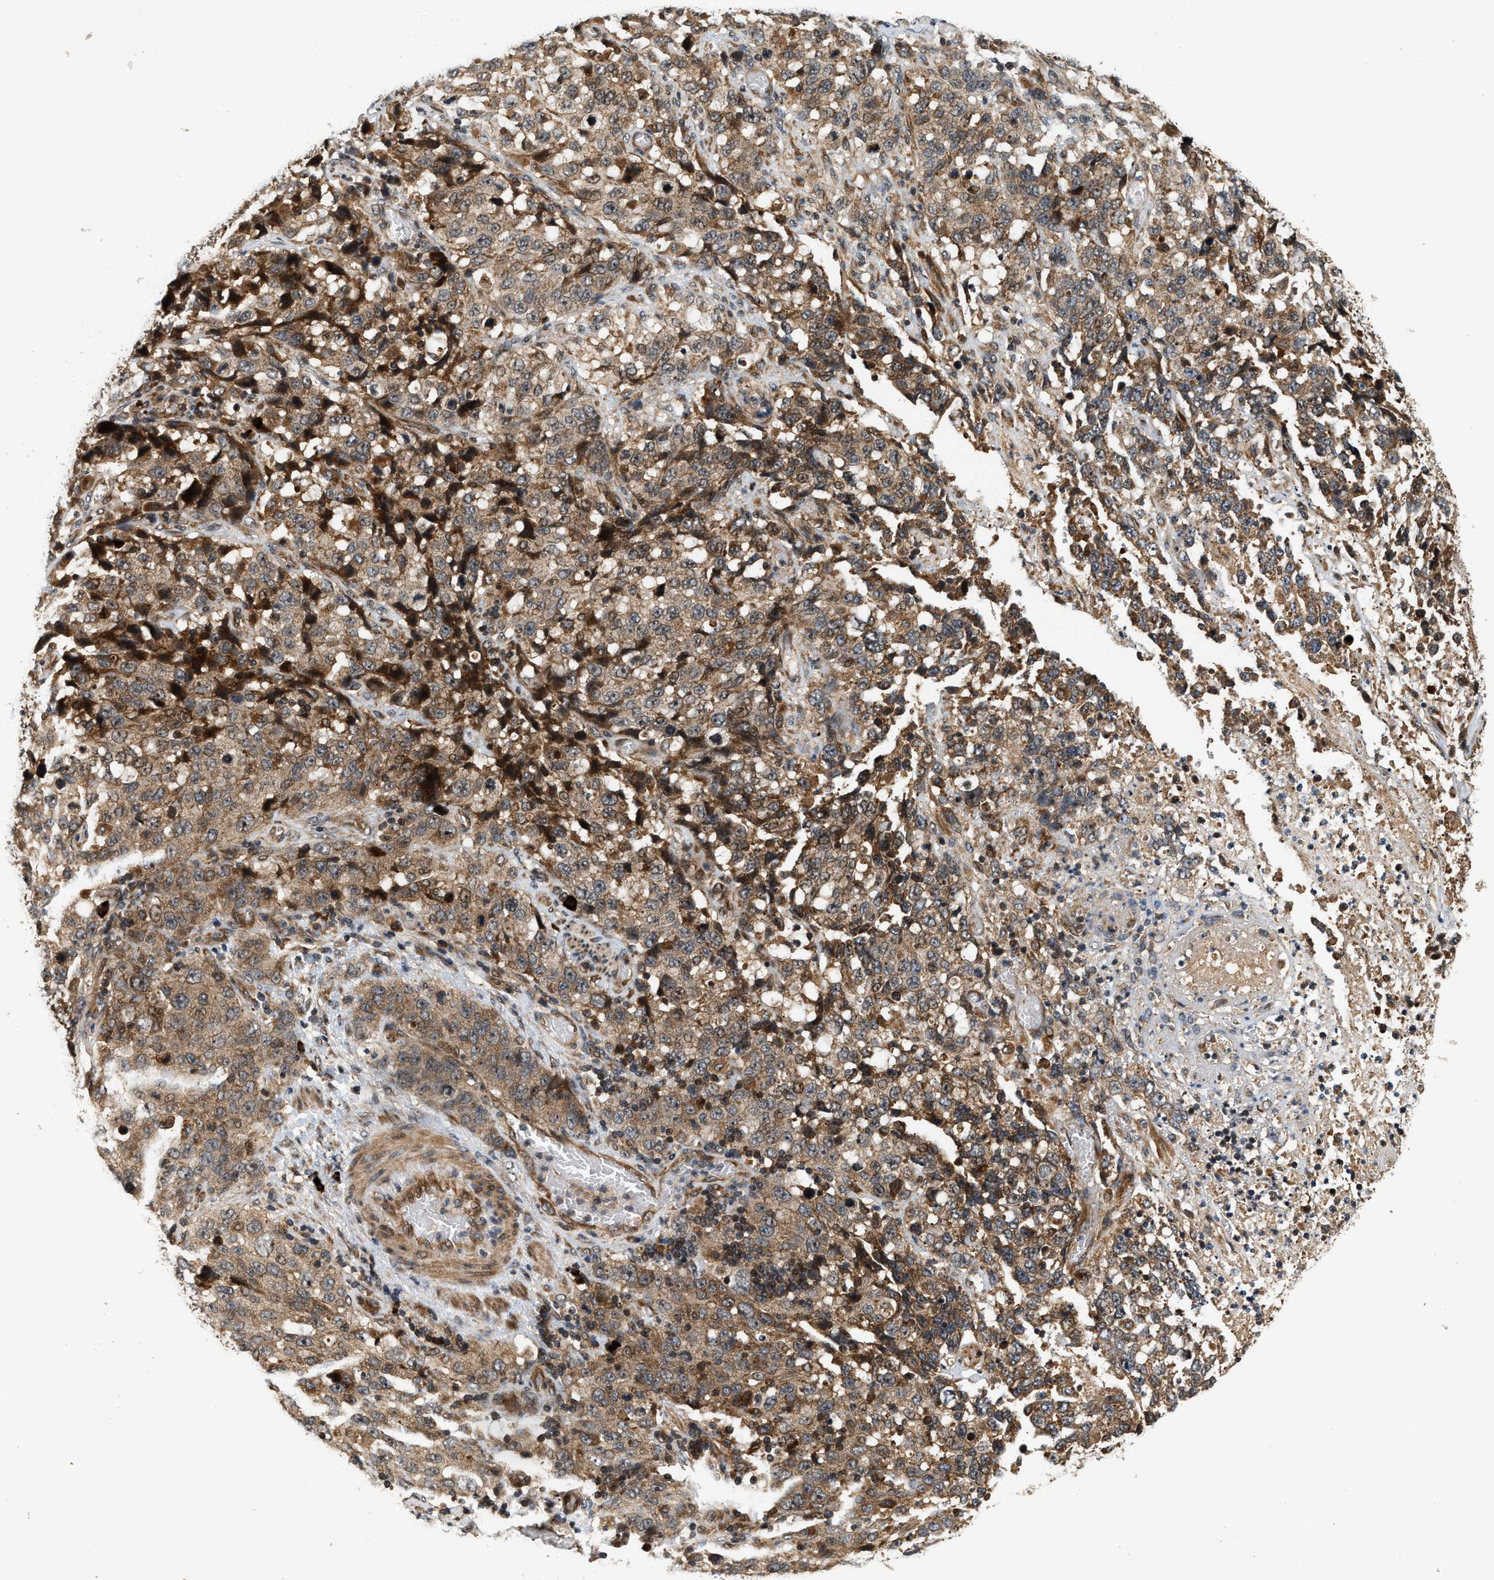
{"staining": {"intensity": "moderate", "quantity": ">75%", "location": "cytoplasmic/membranous,nuclear"}, "tissue": "stomach cancer", "cell_type": "Tumor cells", "image_type": "cancer", "snomed": [{"axis": "morphology", "description": "Normal tissue, NOS"}, {"axis": "morphology", "description": "Adenocarcinoma, NOS"}, {"axis": "topography", "description": "Stomach"}], "caption": "About >75% of tumor cells in adenocarcinoma (stomach) display moderate cytoplasmic/membranous and nuclear protein staining as visualized by brown immunohistochemical staining.", "gene": "ELP2", "patient": {"sex": "male", "age": 48}}